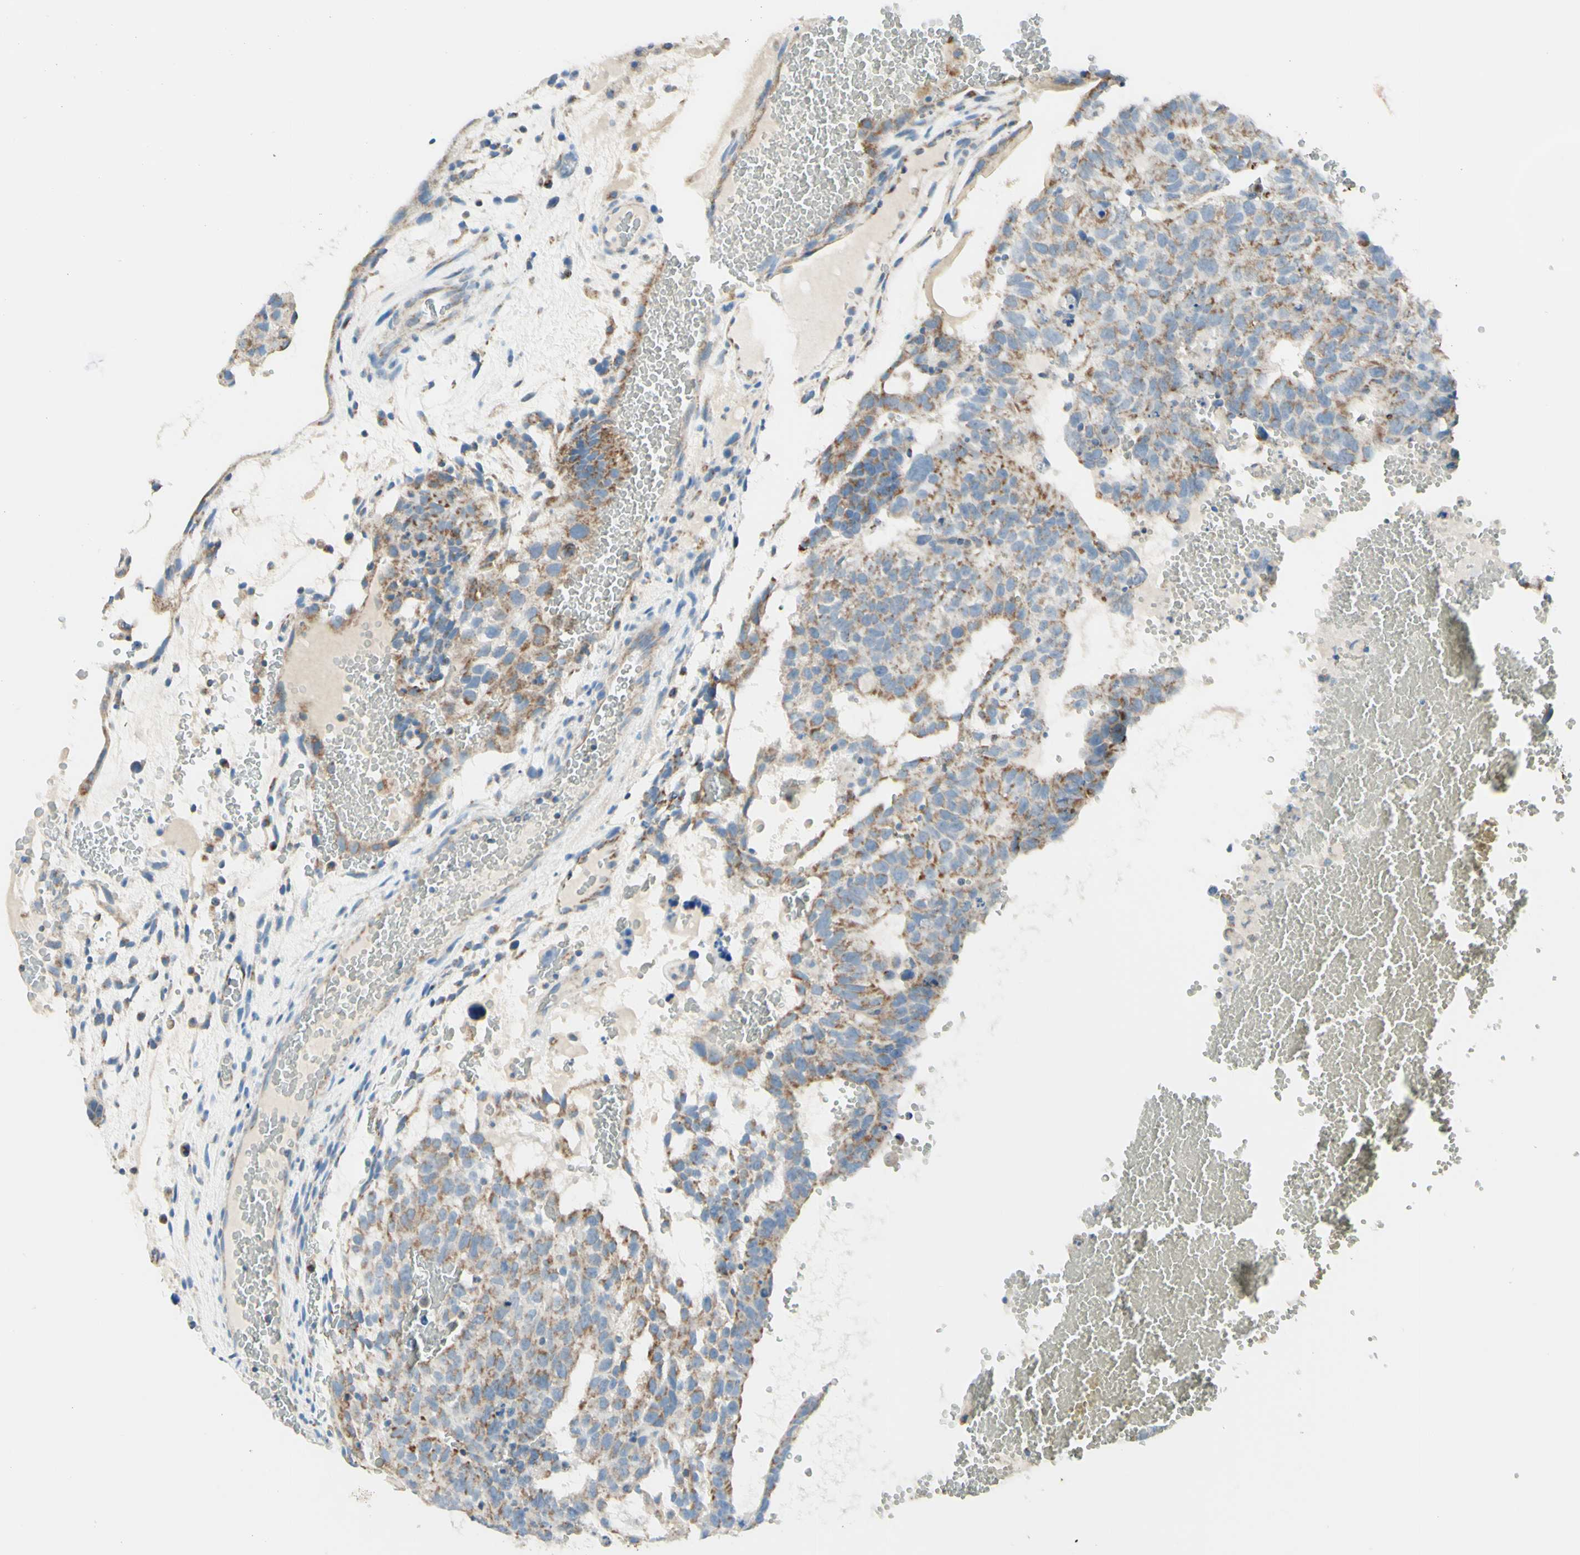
{"staining": {"intensity": "moderate", "quantity": "25%-75%", "location": "cytoplasmic/membranous"}, "tissue": "testis cancer", "cell_type": "Tumor cells", "image_type": "cancer", "snomed": [{"axis": "morphology", "description": "Seminoma, NOS"}, {"axis": "morphology", "description": "Carcinoma, Embryonal, NOS"}, {"axis": "topography", "description": "Testis"}], "caption": "A brown stain shows moderate cytoplasmic/membranous positivity of a protein in human testis seminoma tumor cells.", "gene": "ARMC10", "patient": {"sex": "male", "age": 52}}